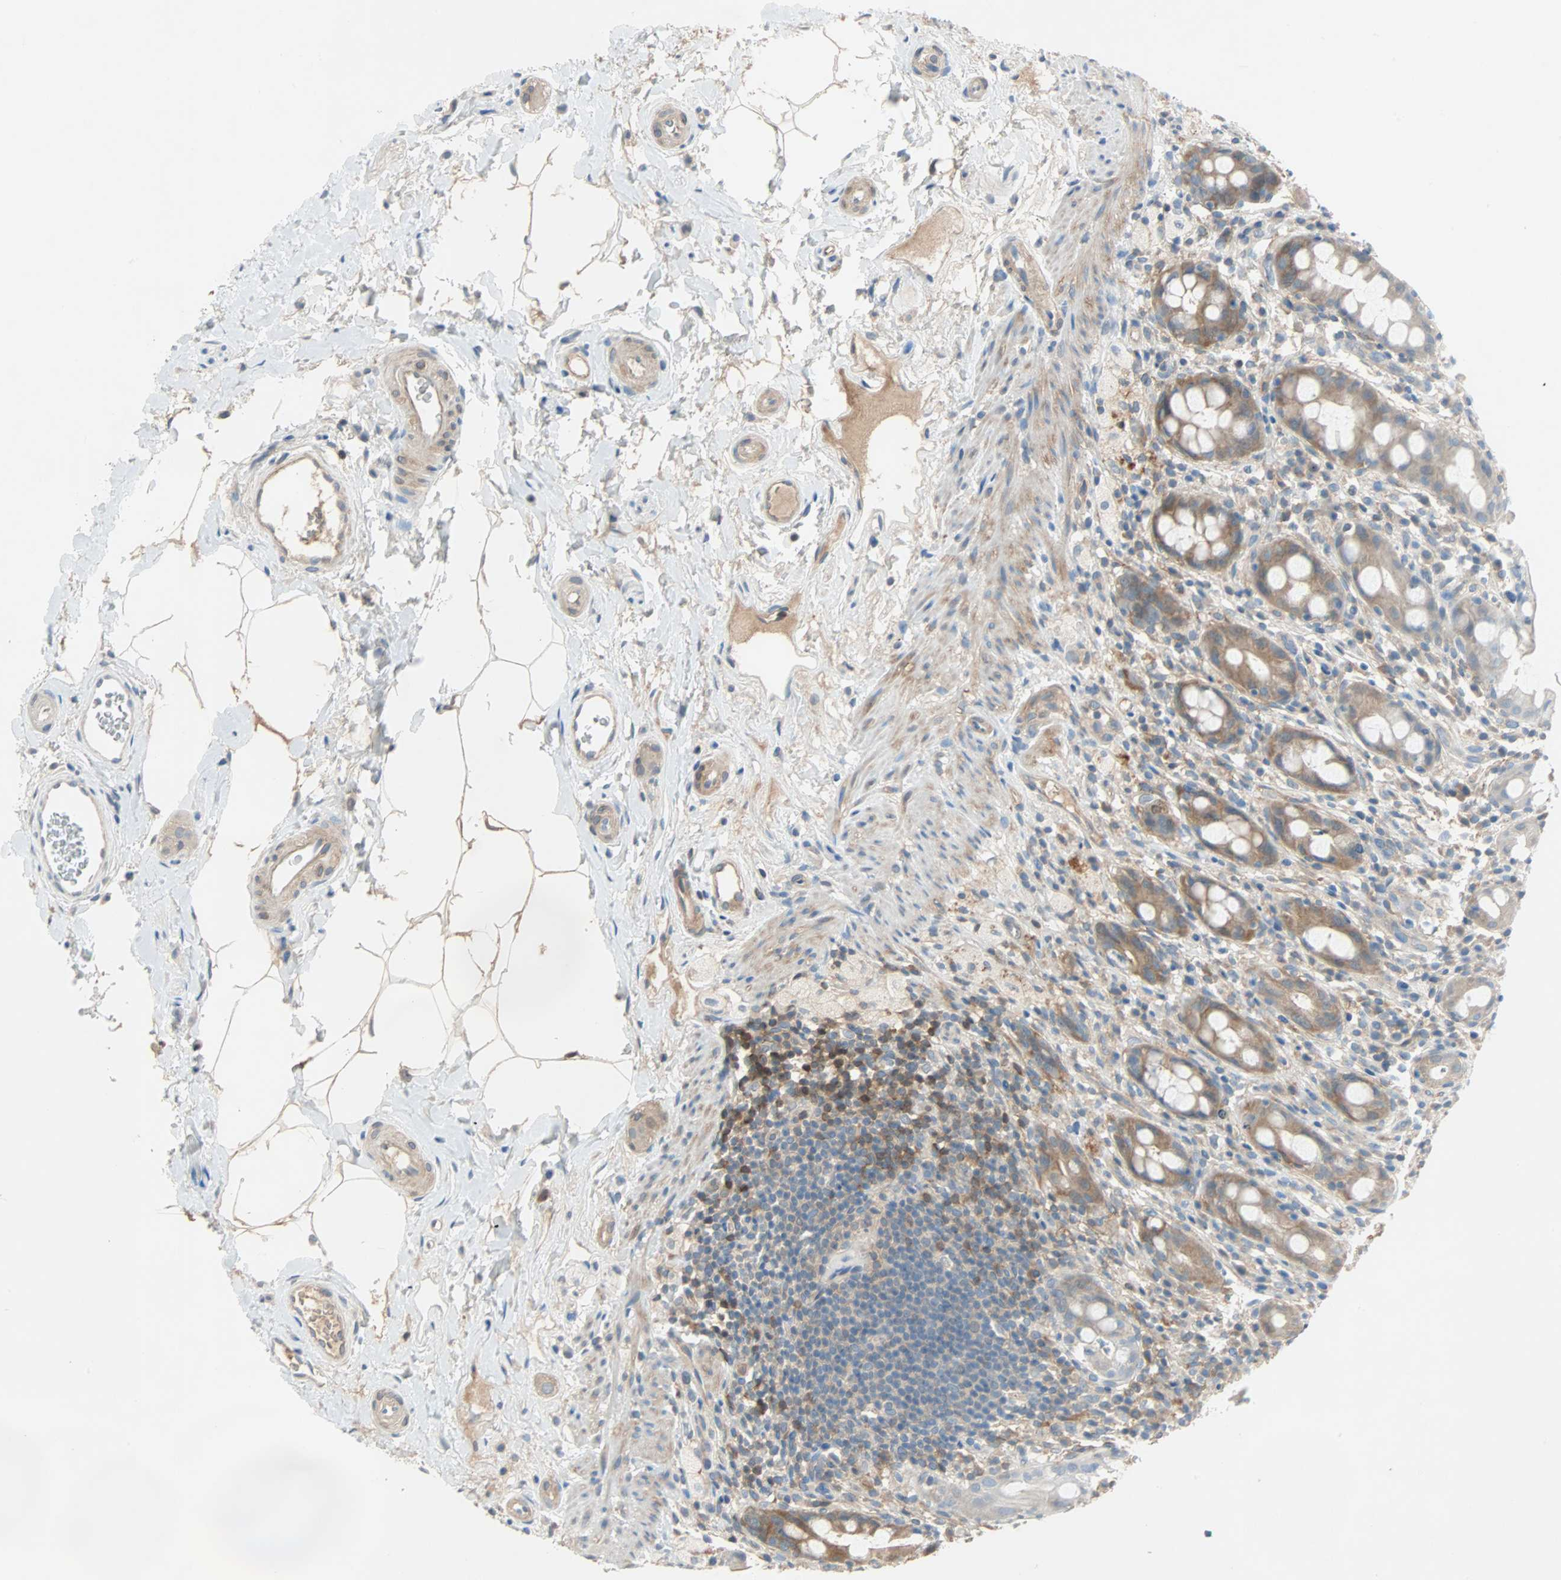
{"staining": {"intensity": "moderate", "quantity": "25%-75%", "location": "cytoplasmic/membranous"}, "tissue": "rectum", "cell_type": "Glandular cells", "image_type": "normal", "snomed": [{"axis": "morphology", "description": "Normal tissue, NOS"}, {"axis": "topography", "description": "Rectum"}], "caption": "Immunohistochemical staining of benign human rectum exhibits moderate cytoplasmic/membranous protein positivity in approximately 25%-75% of glandular cells. (DAB (3,3'-diaminobenzidine) IHC, brown staining for protein, blue staining for nuclei).", "gene": "TNFRSF12A", "patient": {"sex": "male", "age": 44}}